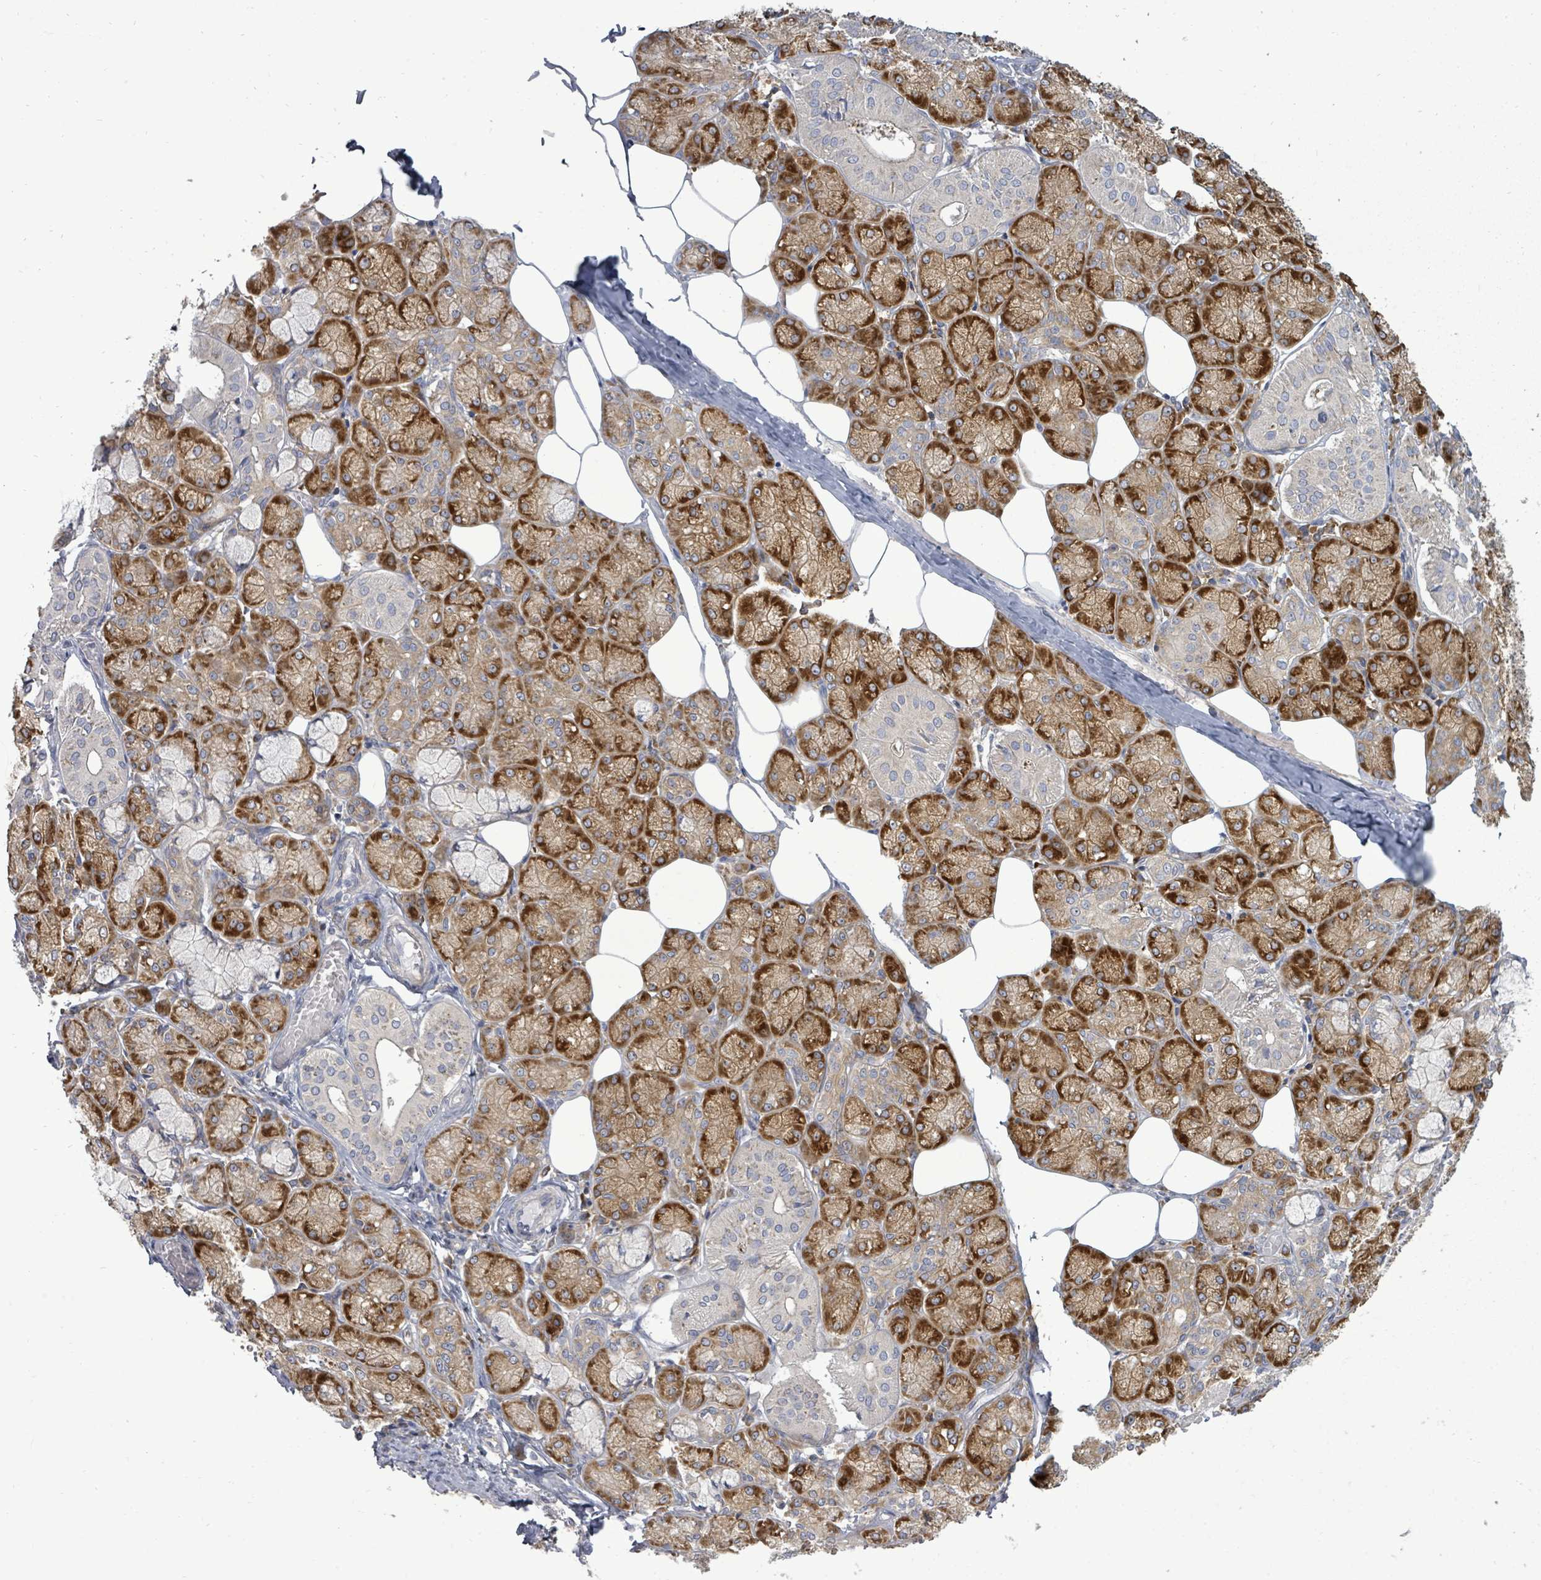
{"staining": {"intensity": "strong", "quantity": "25%-75%", "location": "cytoplasmic/membranous"}, "tissue": "salivary gland", "cell_type": "Glandular cells", "image_type": "normal", "snomed": [{"axis": "morphology", "description": "Normal tissue, NOS"}, {"axis": "topography", "description": "Salivary gland"}], "caption": "Salivary gland stained with DAB immunohistochemistry (IHC) displays high levels of strong cytoplasmic/membranous positivity in about 25%-75% of glandular cells.", "gene": "EIF3CL", "patient": {"sex": "male", "age": 74}}